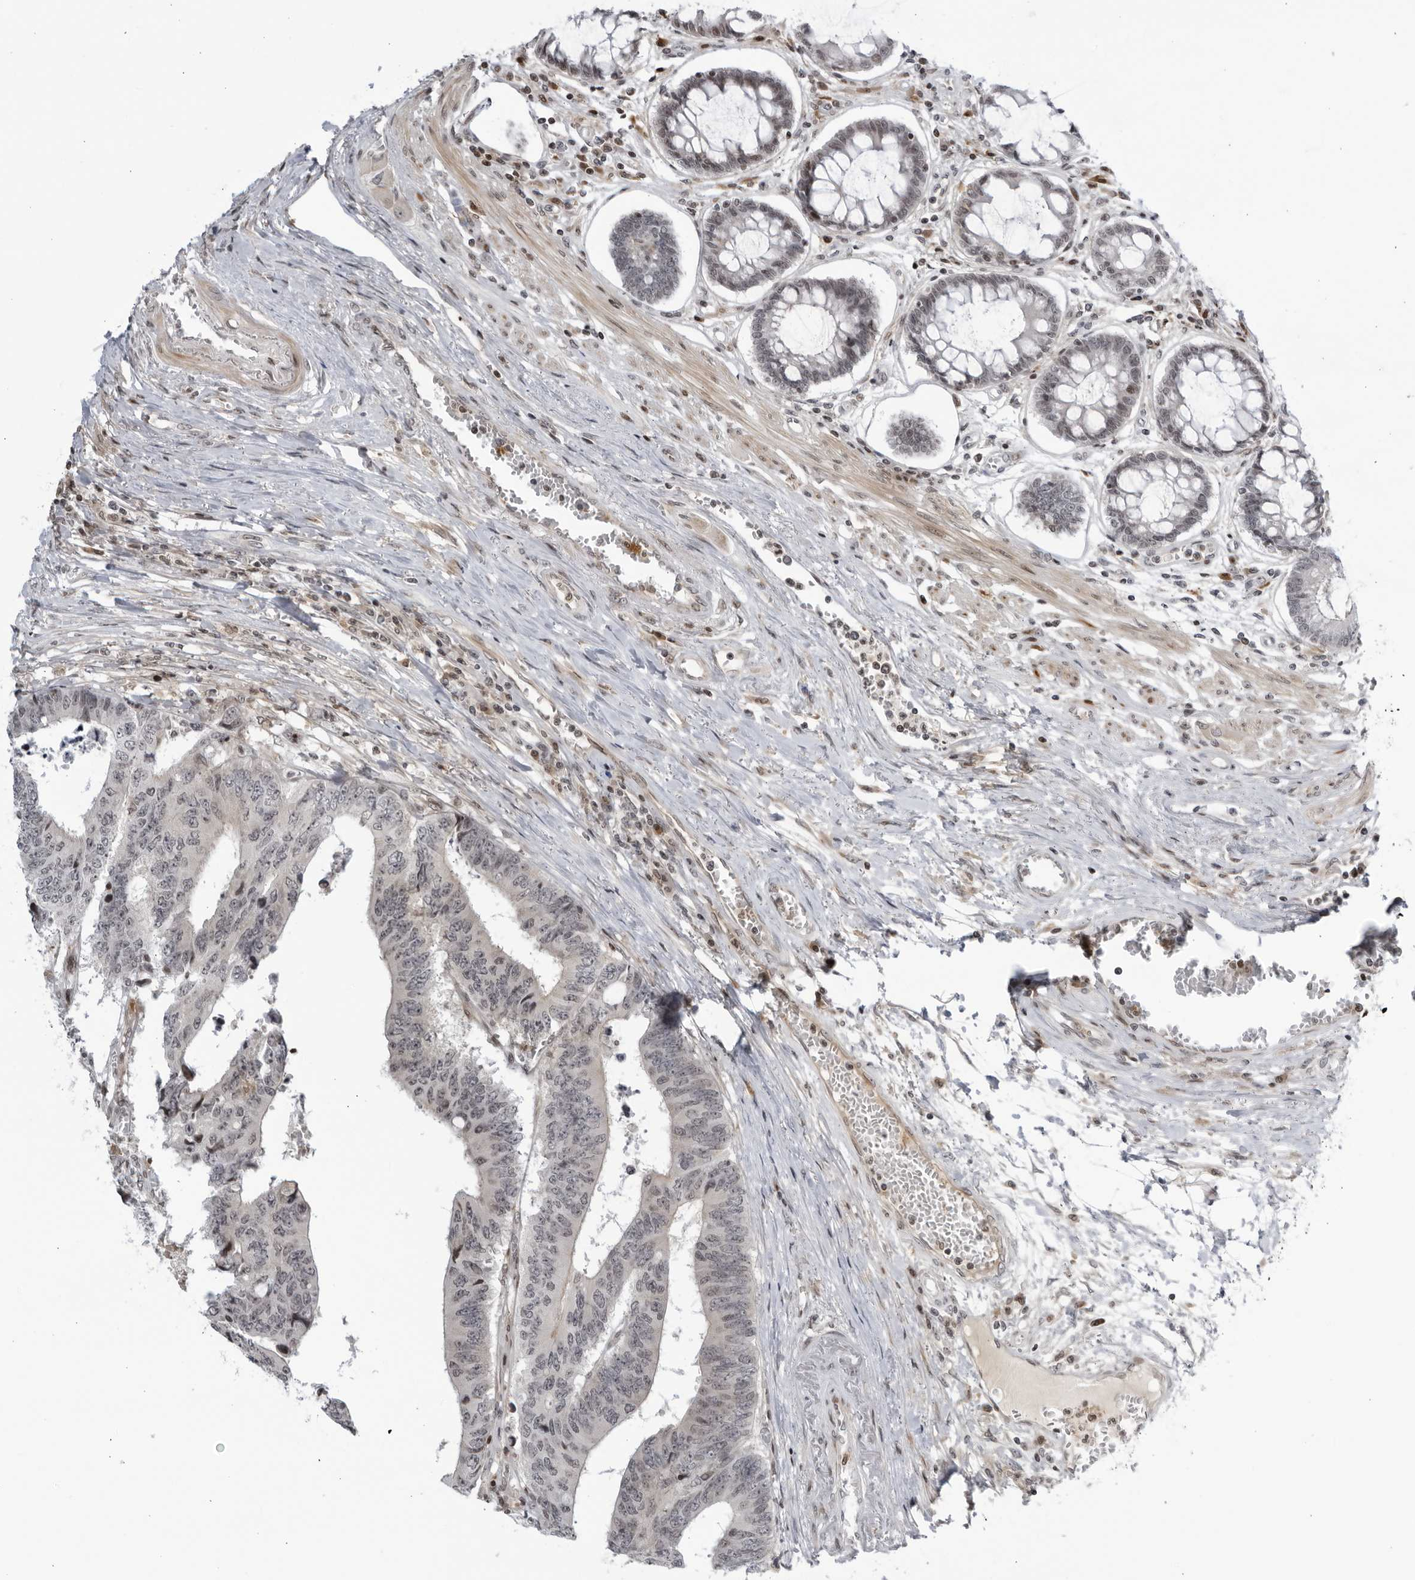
{"staining": {"intensity": "negative", "quantity": "none", "location": "none"}, "tissue": "colorectal cancer", "cell_type": "Tumor cells", "image_type": "cancer", "snomed": [{"axis": "morphology", "description": "Adenocarcinoma, NOS"}, {"axis": "topography", "description": "Rectum"}], "caption": "IHC of human adenocarcinoma (colorectal) reveals no expression in tumor cells.", "gene": "DTL", "patient": {"sex": "male", "age": 84}}